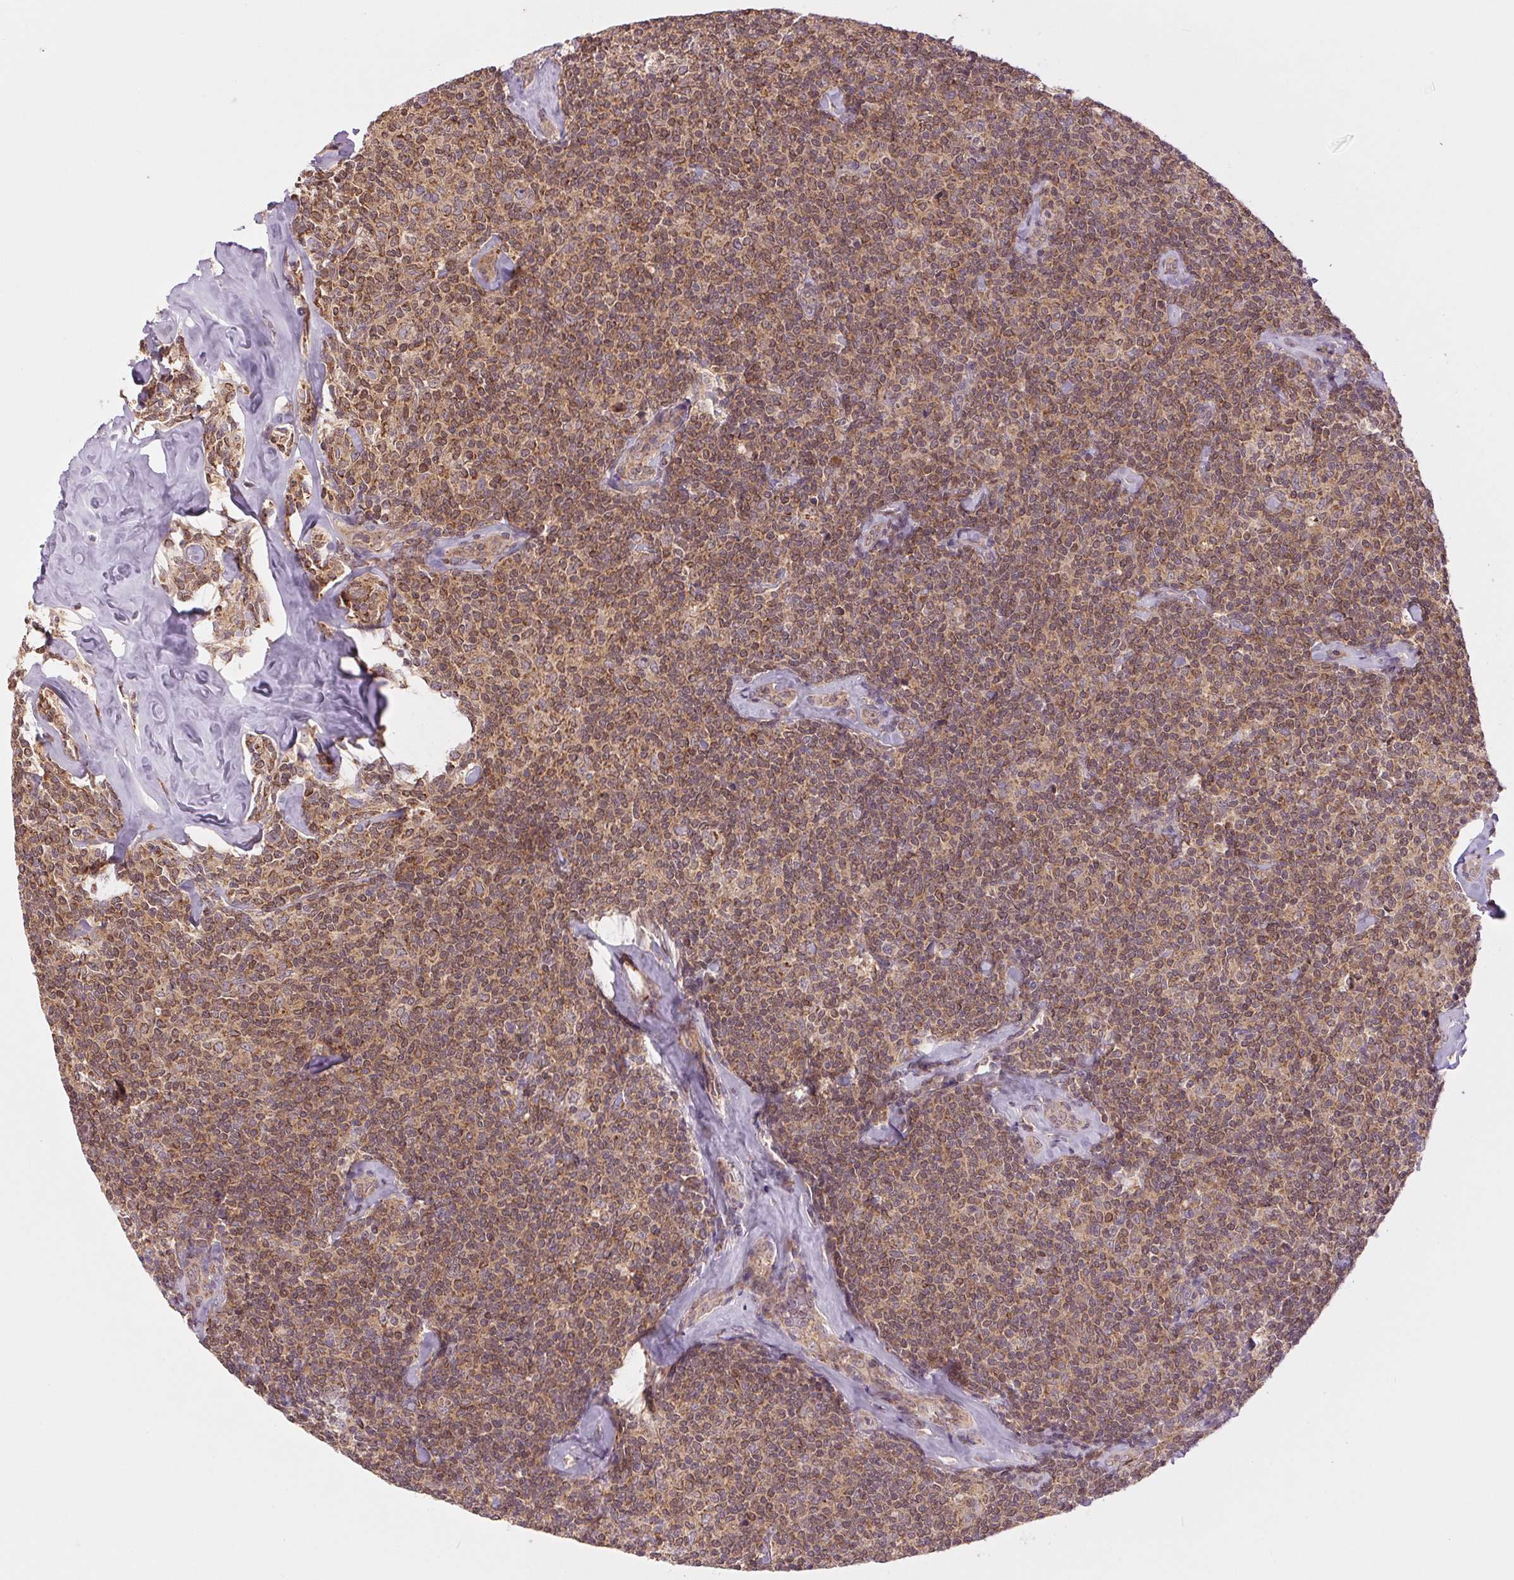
{"staining": {"intensity": "moderate", "quantity": ">75%", "location": "cytoplasmic/membranous"}, "tissue": "lymphoma", "cell_type": "Tumor cells", "image_type": "cancer", "snomed": [{"axis": "morphology", "description": "Malignant lymphoma, non-Hodgkin's type, Low grade"}, {"axis": "topography", "description": "Lymph node"}], "caption": "Approximately >75% of tumor cells in low-grade malignant lymphoma, non-Hodgkin's type exhibit moderate cytoplasmic/membranous protein expression as visualized by brown immunohistochemical staining.", "gene": "MAP3K5", "patient": {"sex": "female", "age": 56}}